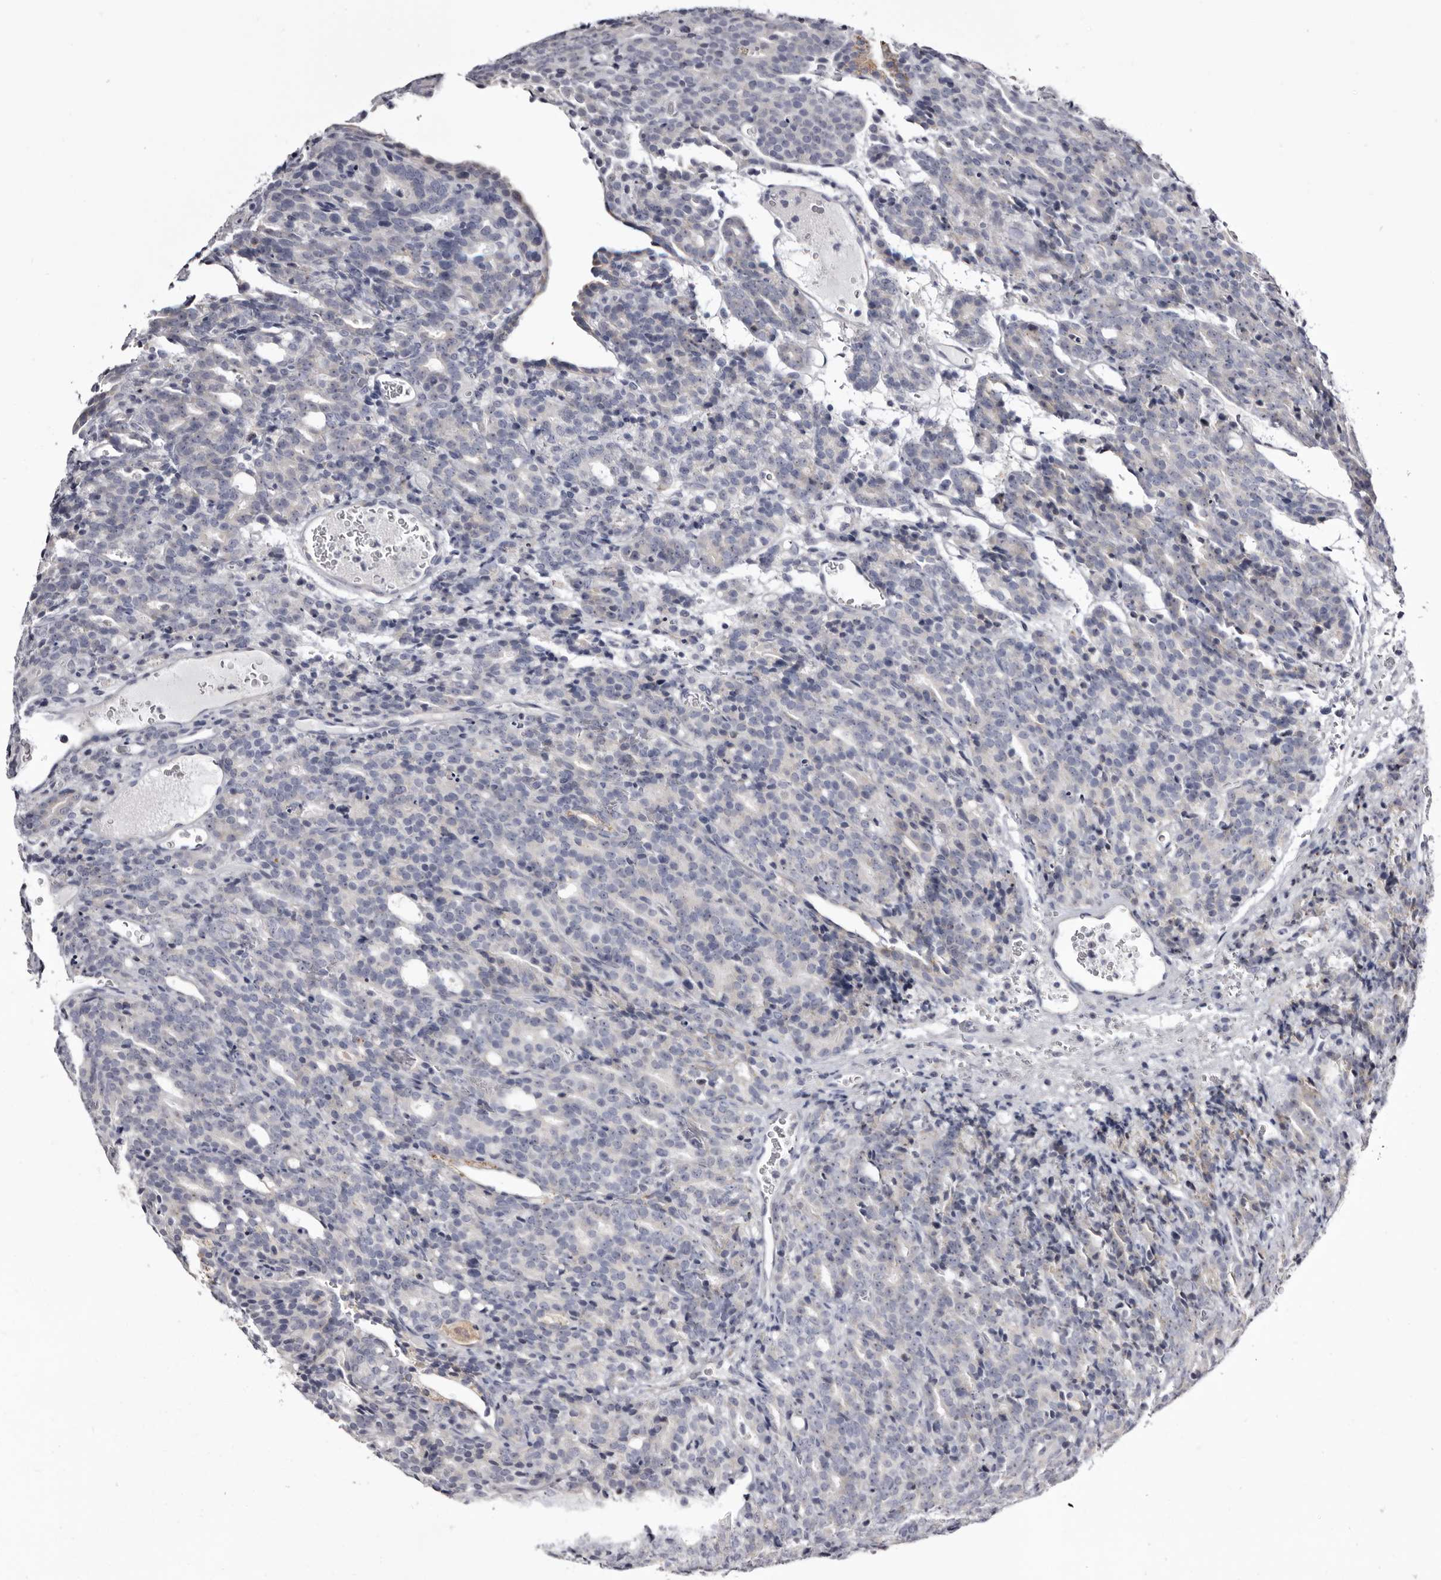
{"staining": {"intensity": "negative", "quantity": "none", "location": "none"}, "tissue": "prostate cancer", "cell_type": "Tumor cells", "image_type": "cancer", "snomed": [{"axis": "morphology", "description": "Adenocarcinoma, High grade"}, {"axis": "topography", "description": "Prostate"}], "caption": "High power microscopy photomicrograph of an IHC histopathology image of prostate cancer (high-grade adenocarcinoma), revealing no significant expression in tumor cells. Brightfield microscopy of immunohistochemistry (IHC) stained with DAB (brown) and hematoxylin (blue), captured at high magnification.", "gene": "CASQ1", "patient": {"sex": "male", "age": 62}}